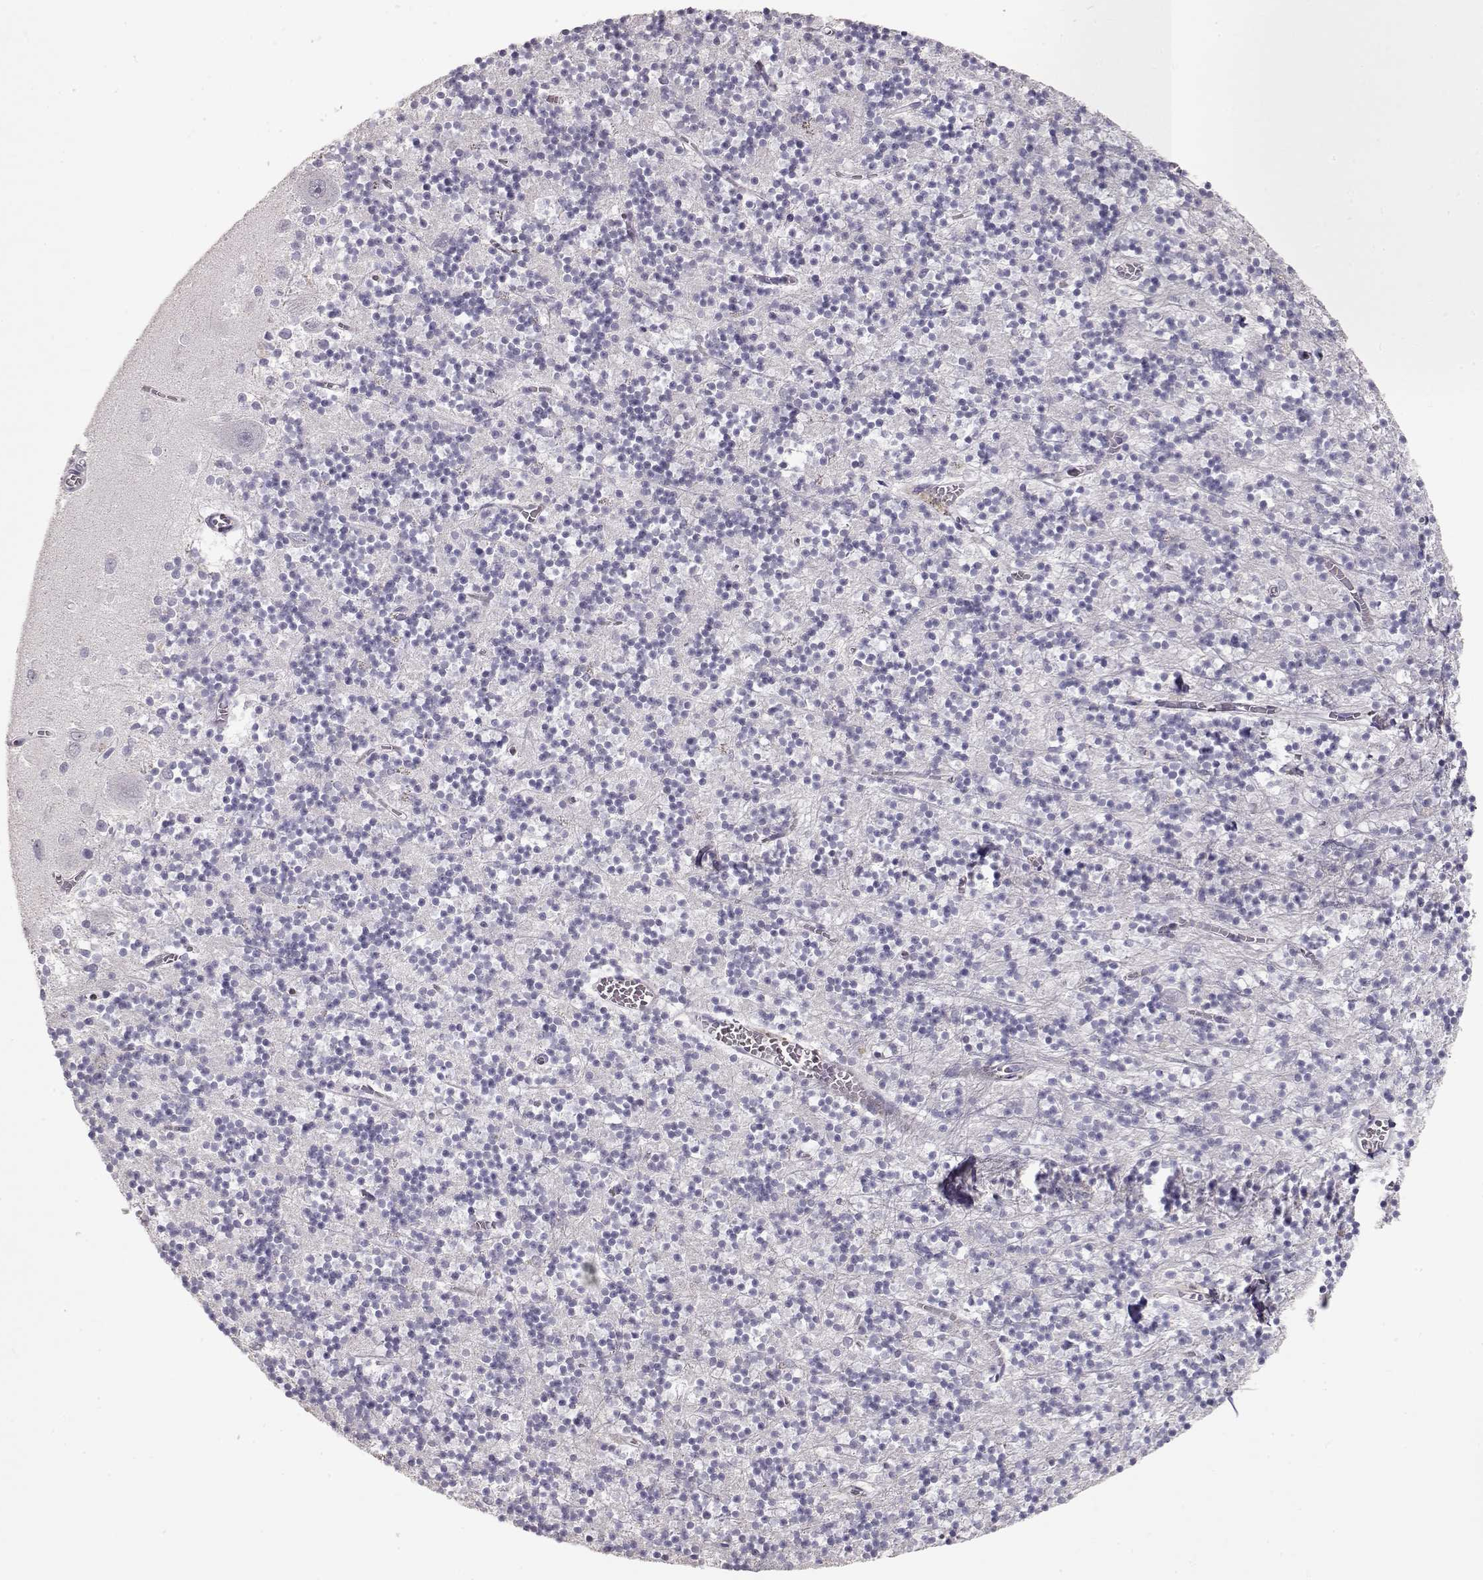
{"staining": {"intensity": "negative", "quantity": "none", "location": "none"}, "tissue": "cerebellum", "cell_type": "Cells in granular layer", "image_type": "normal", "snomed": [{"axis": "morphology", "description": "Normal tissue, NOS"}, {"axis": "topography", "description": "Cerebellum"}], "caption": "Cells in granular layer show no significant protein staining in normal cerebellum. Brightfield microscopy of IHC stained with DAB (3,3'-diaminobenzidine) (brown) and hematoxylin (blue), captured at high magnification.", "gene": "SLC18A1", "patient": {"sex": "female", "age": 64}}